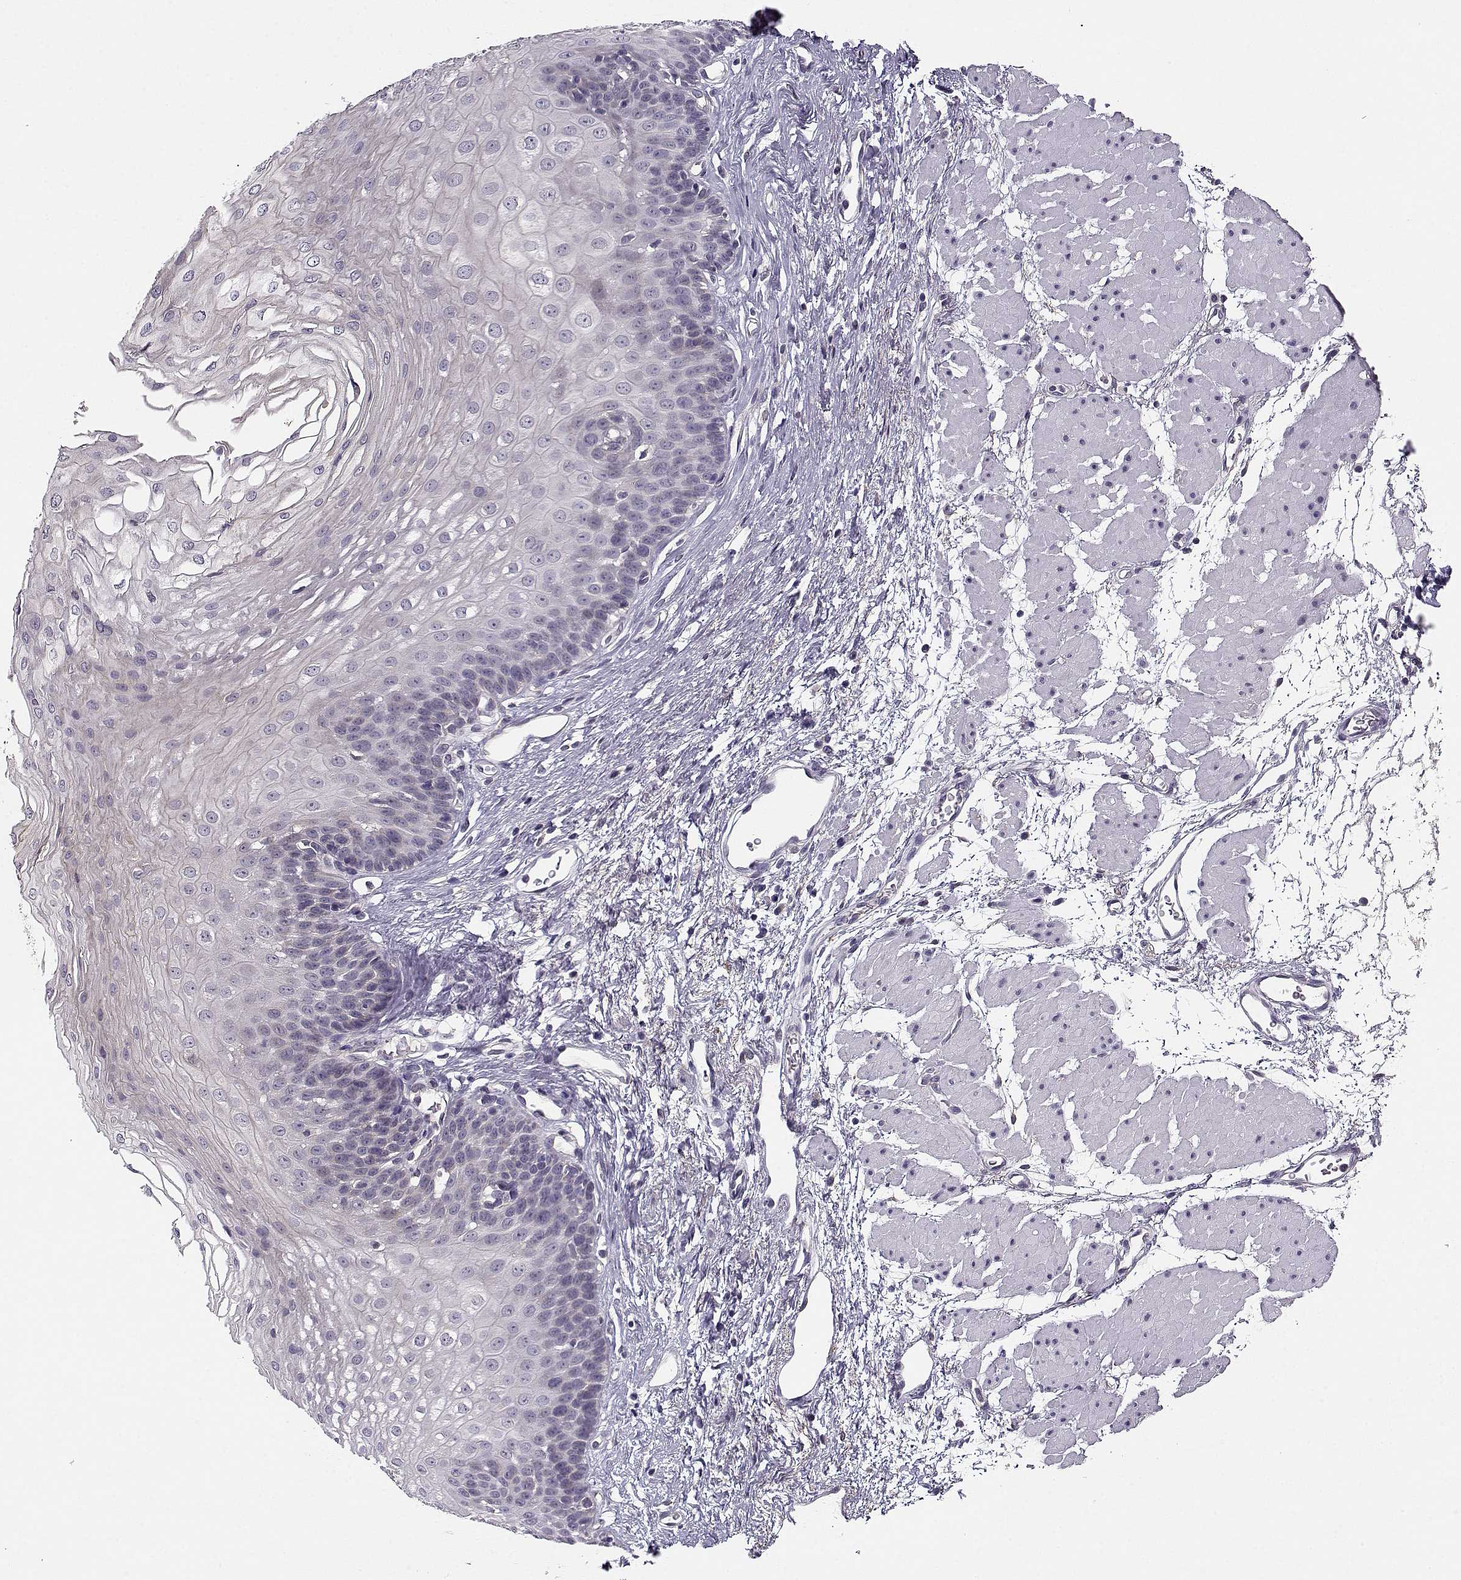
{"staining": {"intensity": "negative", "quantity": "none", "location": "none"}, "tissue": "esophagus", "cell_type": "Squamous epithelial cells", "image_type": "normal", "snomed": [{"axis": "morphology", "description": "Normal tissue, NOS"}, {"axis": "topography", "description": "Esophagus"}], "caption": "The photomicrograph reveals no staining of squamous epithelial cells in normal esophagus.", "gene": "TMEM145", "patient": {"sex": "female", "age": 62}}